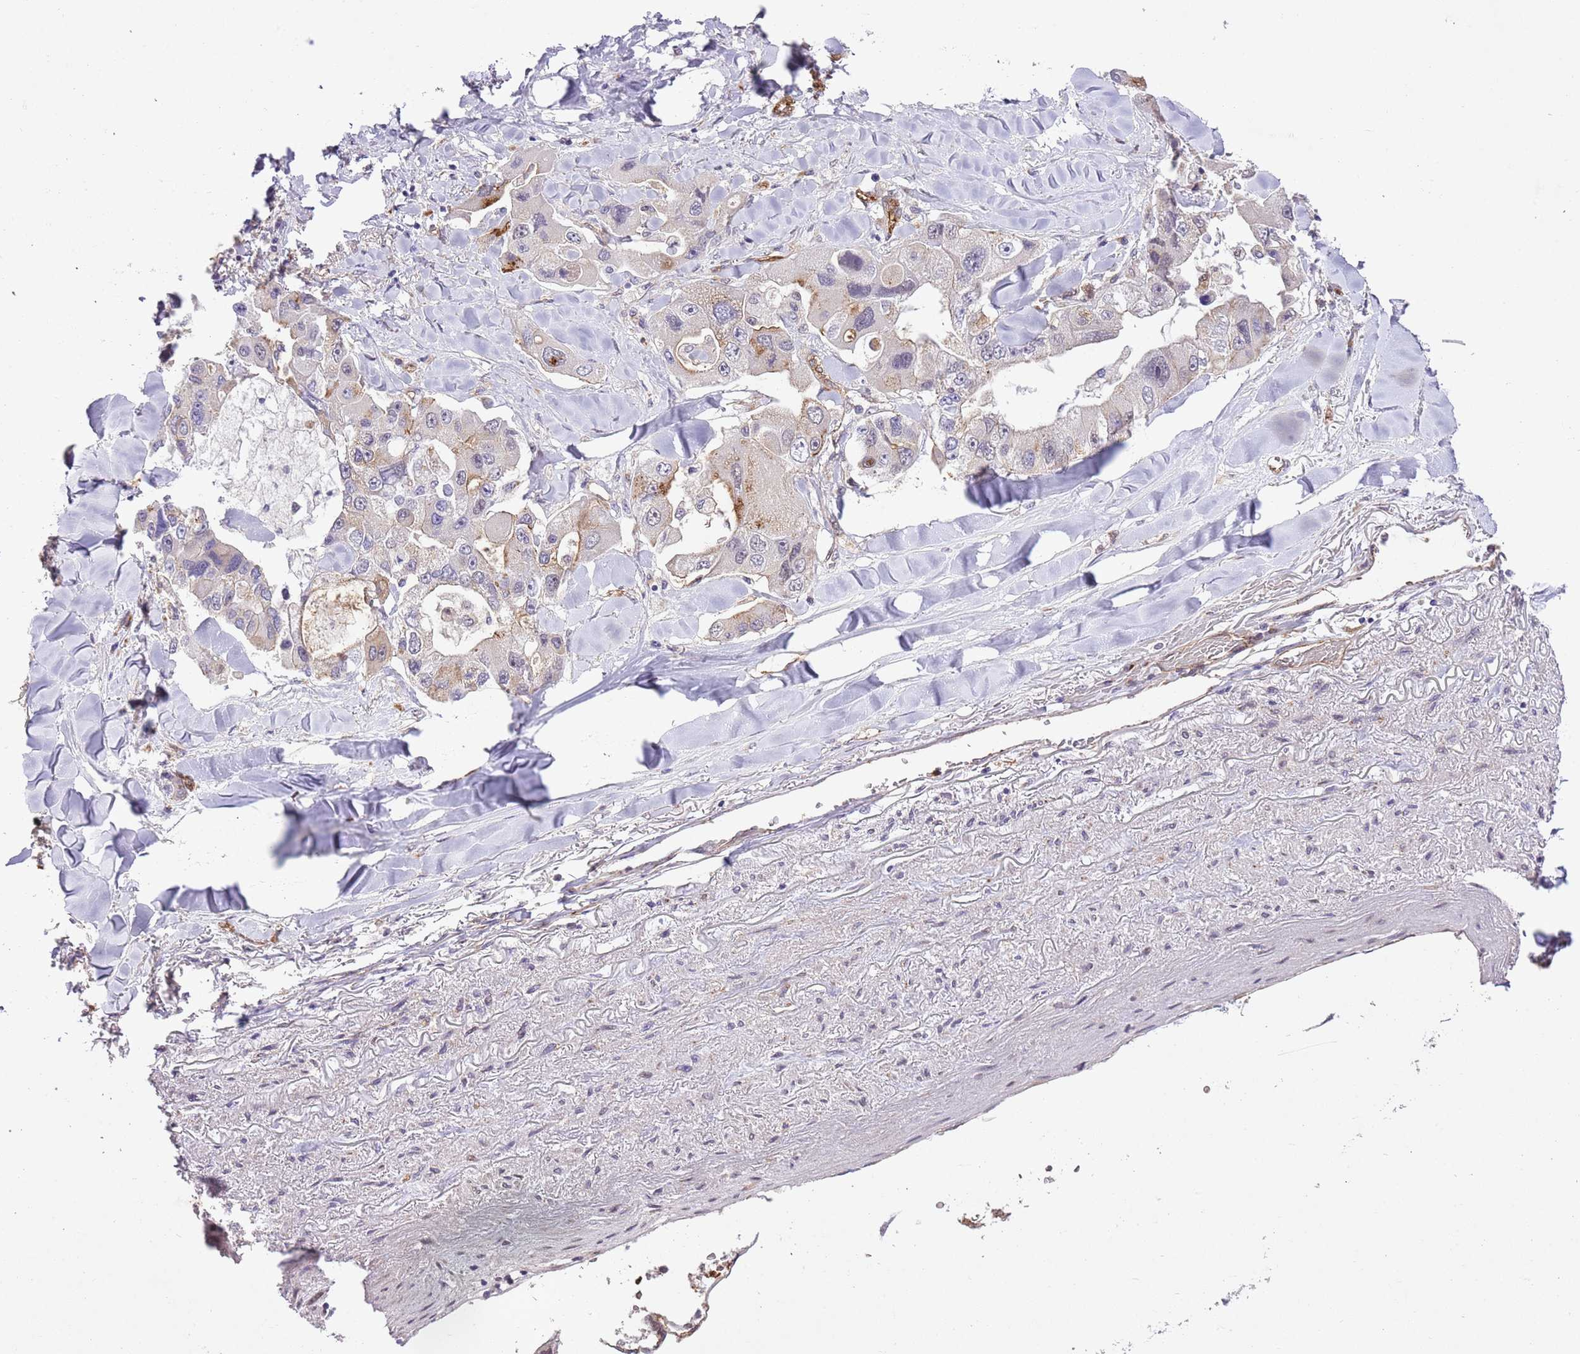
{"staining": {"intensity": "moderate", "quantity": "<25%", "location": "cytoplasmic/membranous"}, "tissue": "lung cancer", "cell_type": "Tumor cells", "image_type": "cancer", "snomed": [{"axis": "morphology", "description": "Adenocarcinoma, NOS"}, {"axis": "topography", "description": "Lung"}], "caption": "The micrograph reveals a brown stain indicating the presence of a protein in the cytoplasmic/membranous of tumor cells in lung adenocarcinoma.", "gene": "NACC2", "patient": {"sex": "female", "age": 54}}